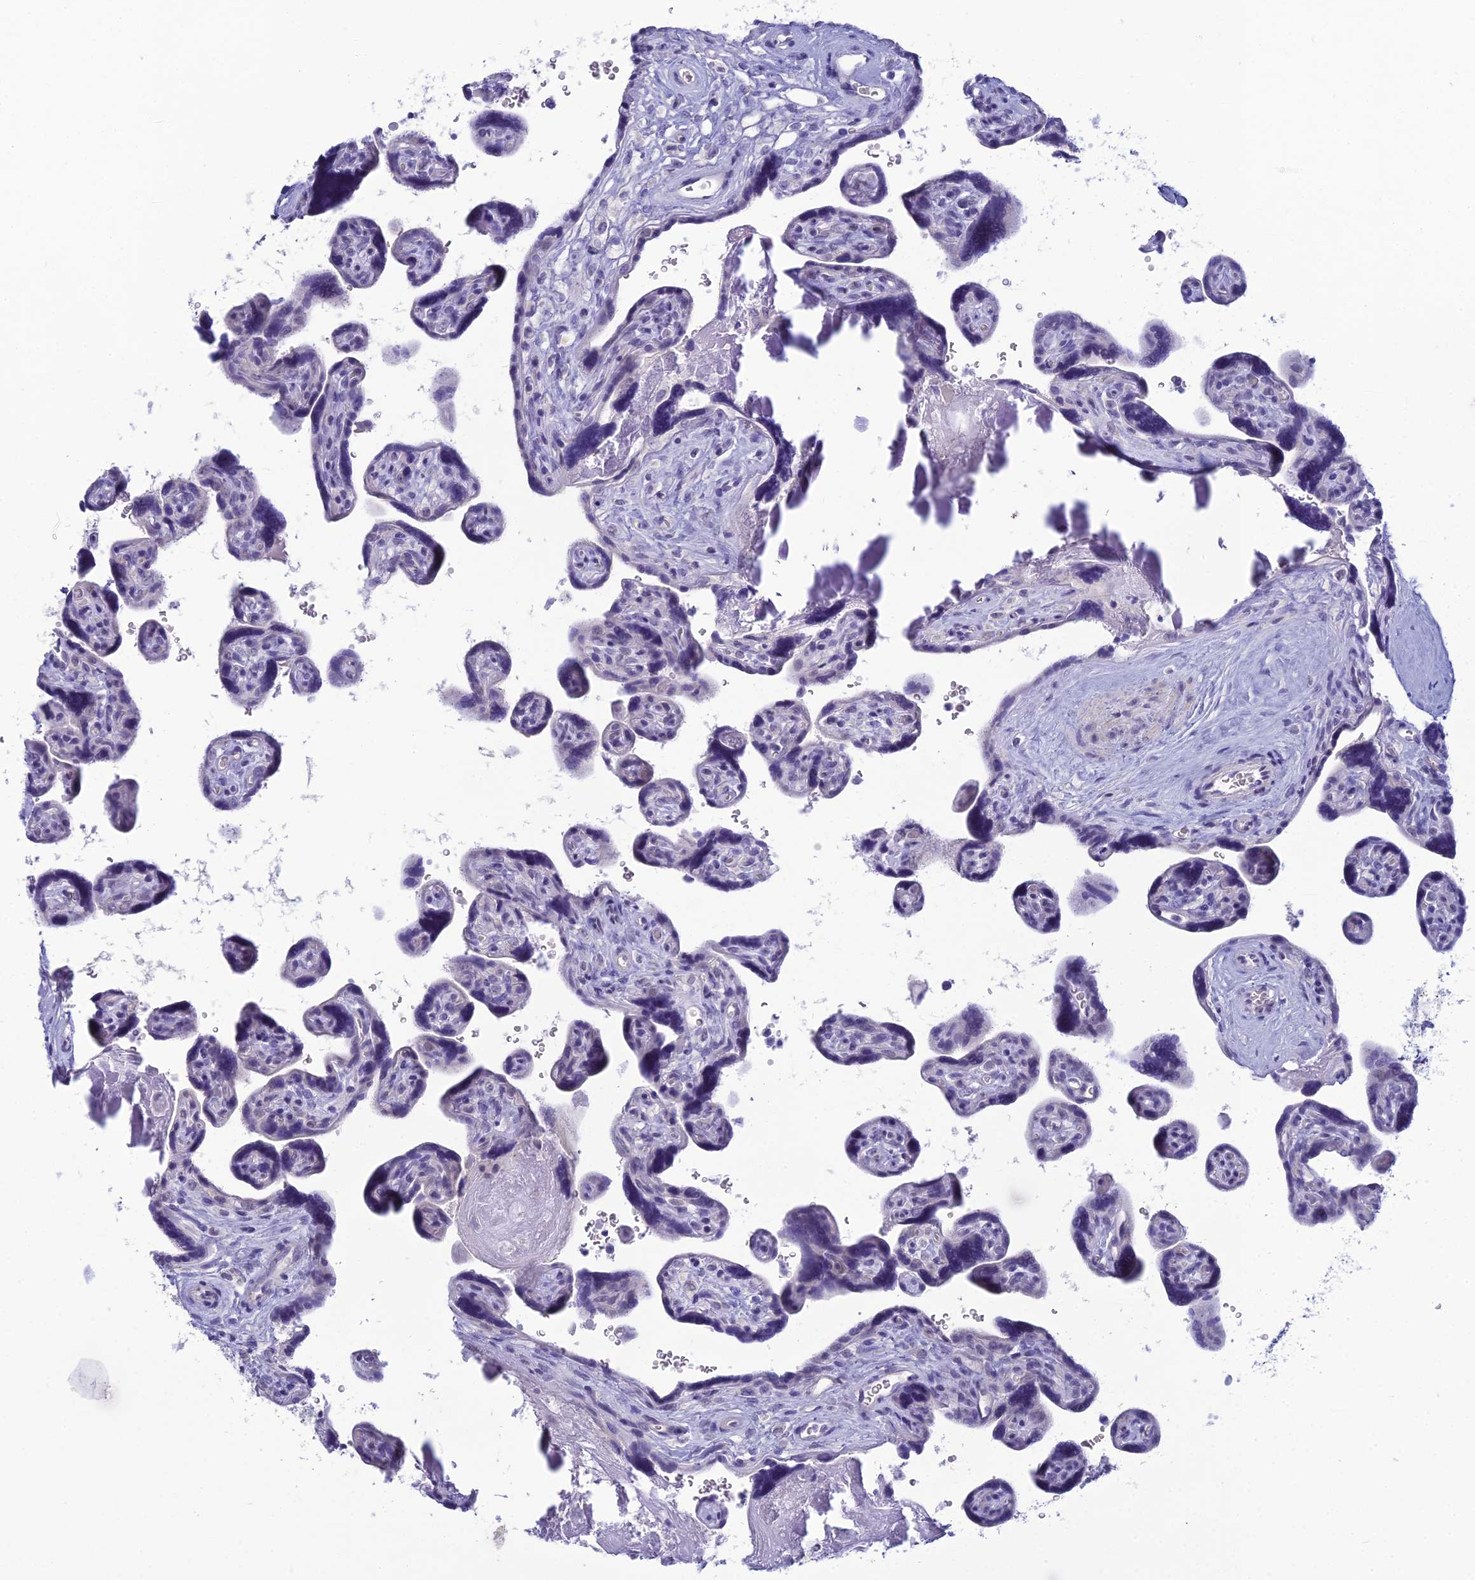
{"staining": {"intensity": "negative", "quantity": "none", "location": "none"}, "tissue": "placenta", "cell_type": "Decidual cells", "image_type": "normal", "snomed": [{"axis": "morphology", "description": "Normal tissue, NOS"}, {"axis": "topography", "description": "Placenta"}], "caption": "Decidual cells show no significant protein expression in unremarkable placenta. (Stains: DAB (3,3'-diaminobenzidine) immunohistochemistry (IHC) with hematoxylin counter stain, Microscopy: brightfield microscopy at high magnification).", "gene": "MUC13", "patient": {"sex": "female", "age": 39}}